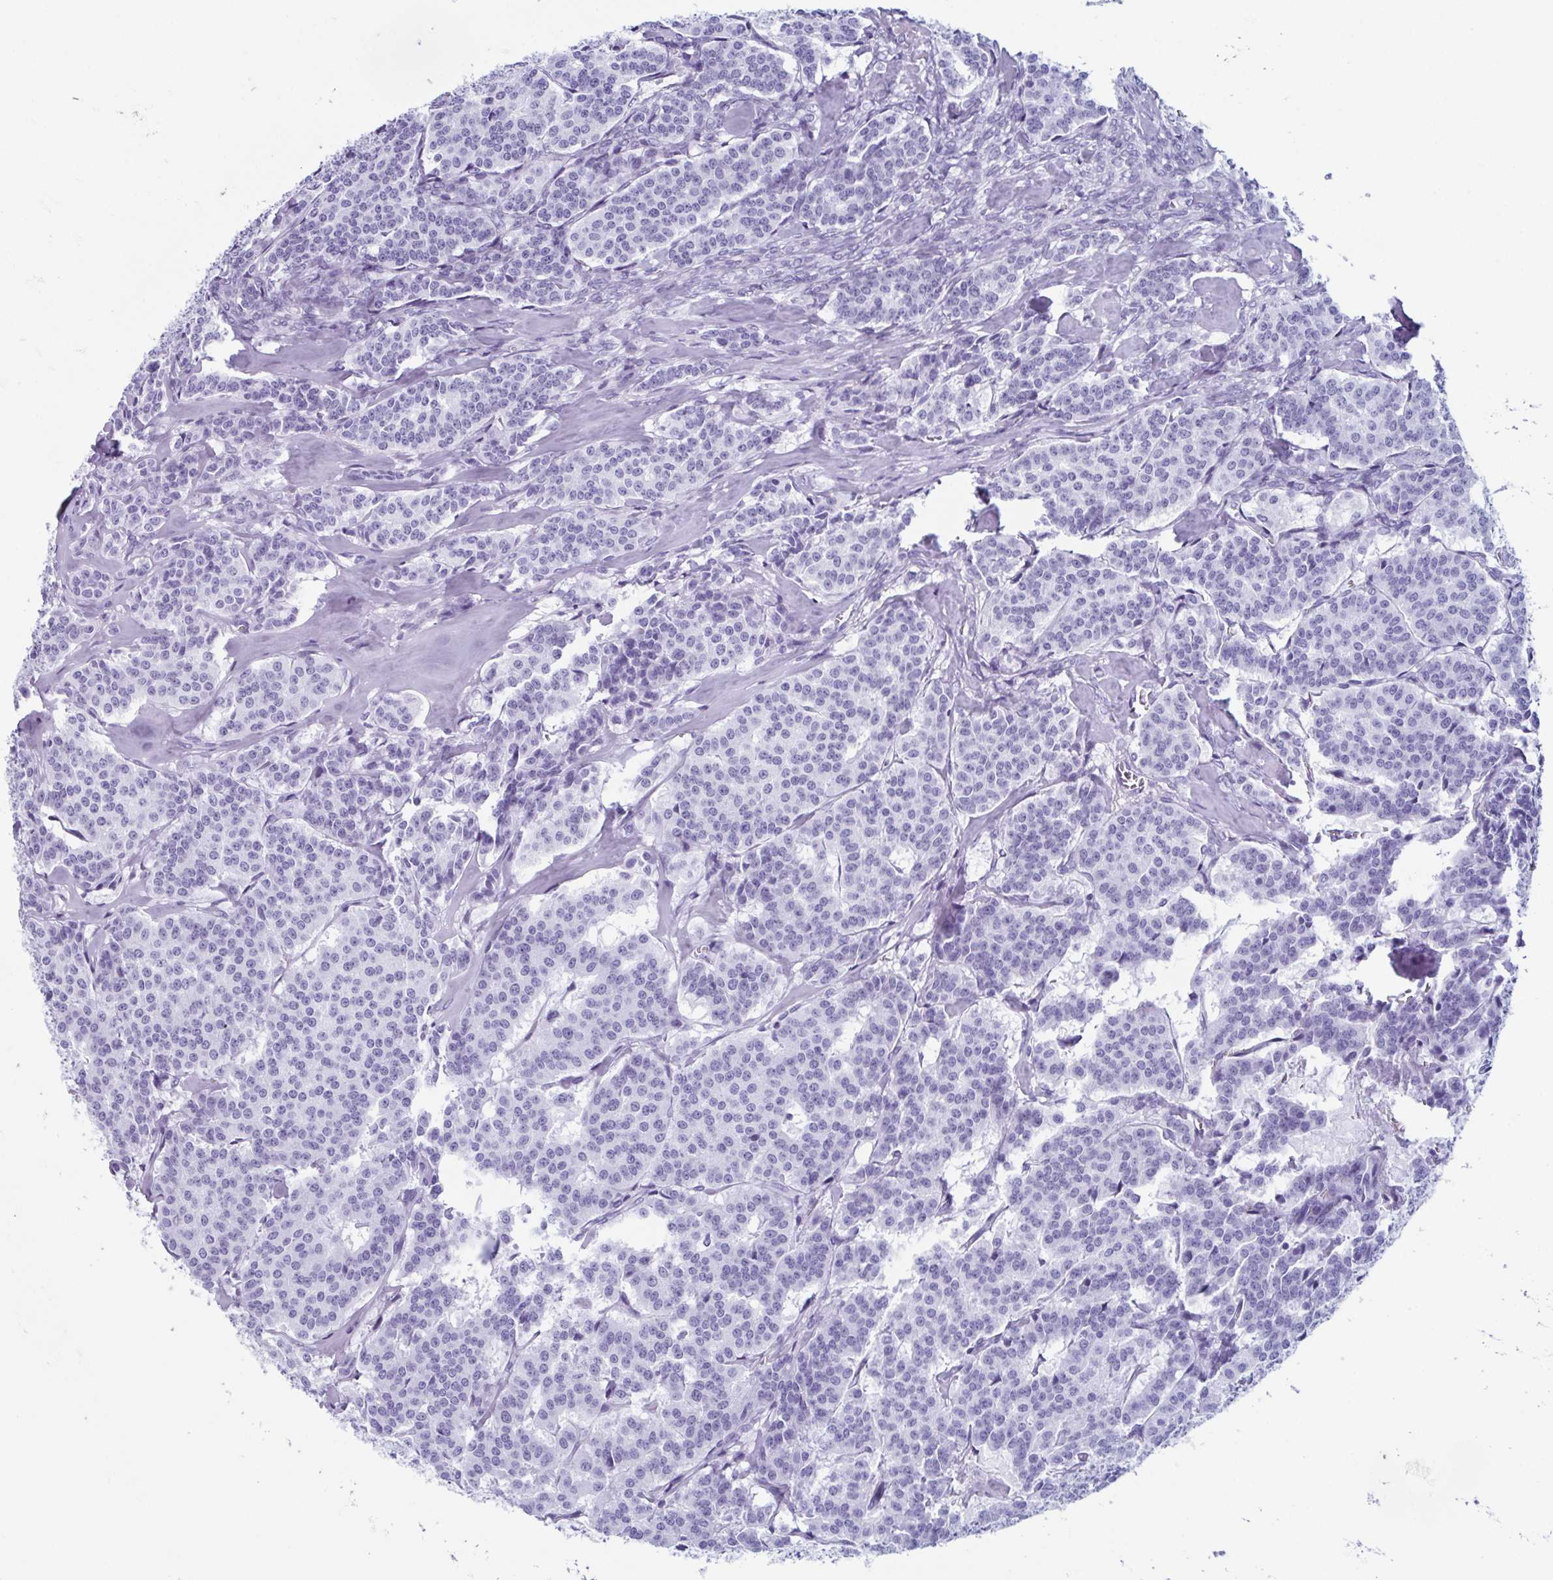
{"staining": {"intensity": "negative", "quantity": "none", "location": "none"}, "tissue": "carcinoid", "cell_type": "Tumor cells", "image_type": "cancer", "snomed": [{"axis": "morphology", "description": "Carcinoid, malignant, NOS"}, {"axis": "topography", "description": "Lung"}], "caption": "High power microscopy image of an immunohistochemistry micrograph of carcinoid, revealing no significant staining in tumor cells. (Stains: DAB (3,3'-diaminobenzidine) IHC with hematoxylin counter stain, Microscopy: brightfield microscopy at high magnification).", "gene": "ENKUR", "patient": {"sex": "female", "age": 46}}